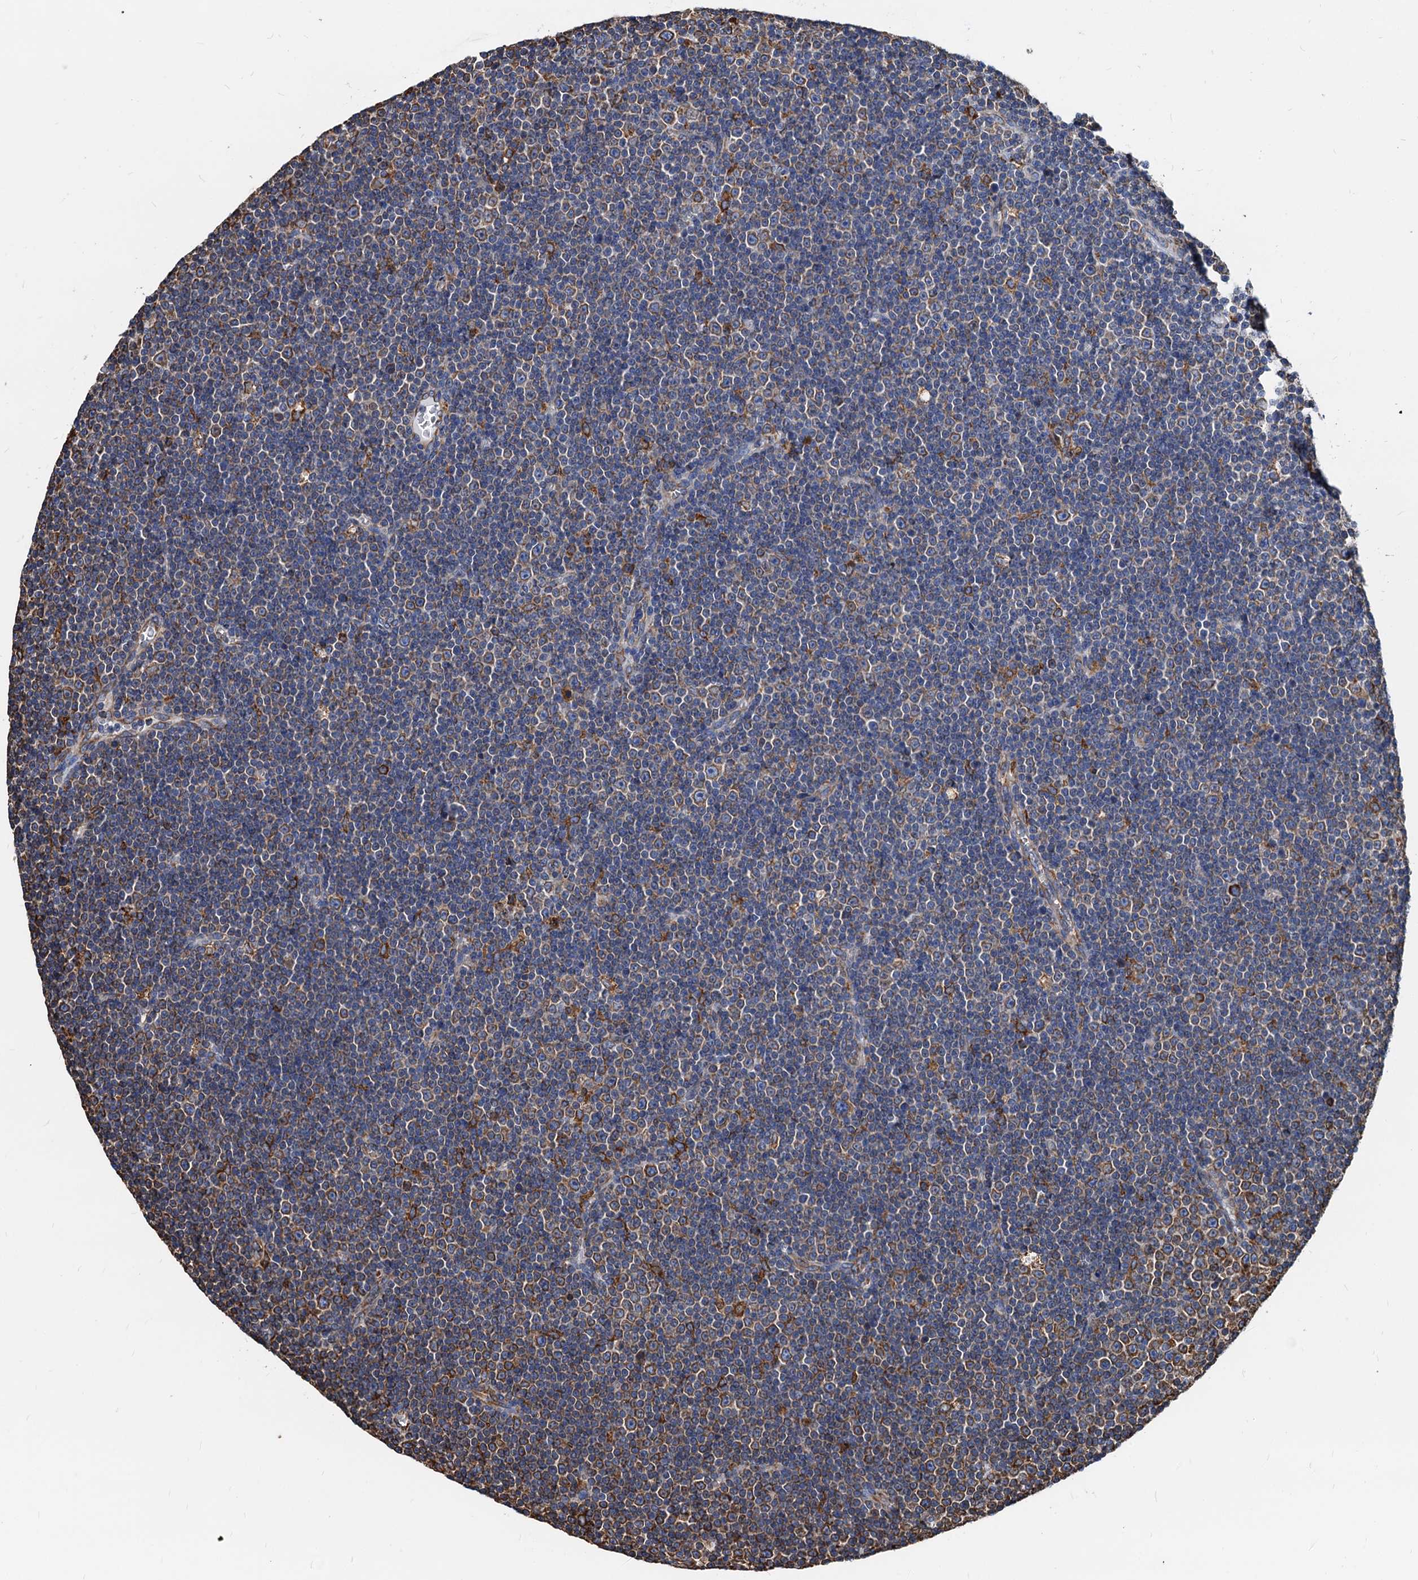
{"staining": {"intensity": "weak", "quantity": "25%-75%", "location": "cytoplasmic/membranous"}, "tissue": "lymphoma", "cell_type": "Tumor cells", "image_type": "cancer", "snomed": [{"axis": "morphology", "description": "Malignant lymphoma, non-Hodgkin's type, Low grade"}, {"axis": "topography", "description": "Lymph node"}], "caption": "Low-grade malignant lymphoma, non-Hodgkin's type was stained to show a protein in brown. There is low levels of weak cytoplasmic/membranous expression in approximately 25%-75% of tumor cells.", "gene": "HSPA5", "patient": {"sex": "female", "age": 67}}